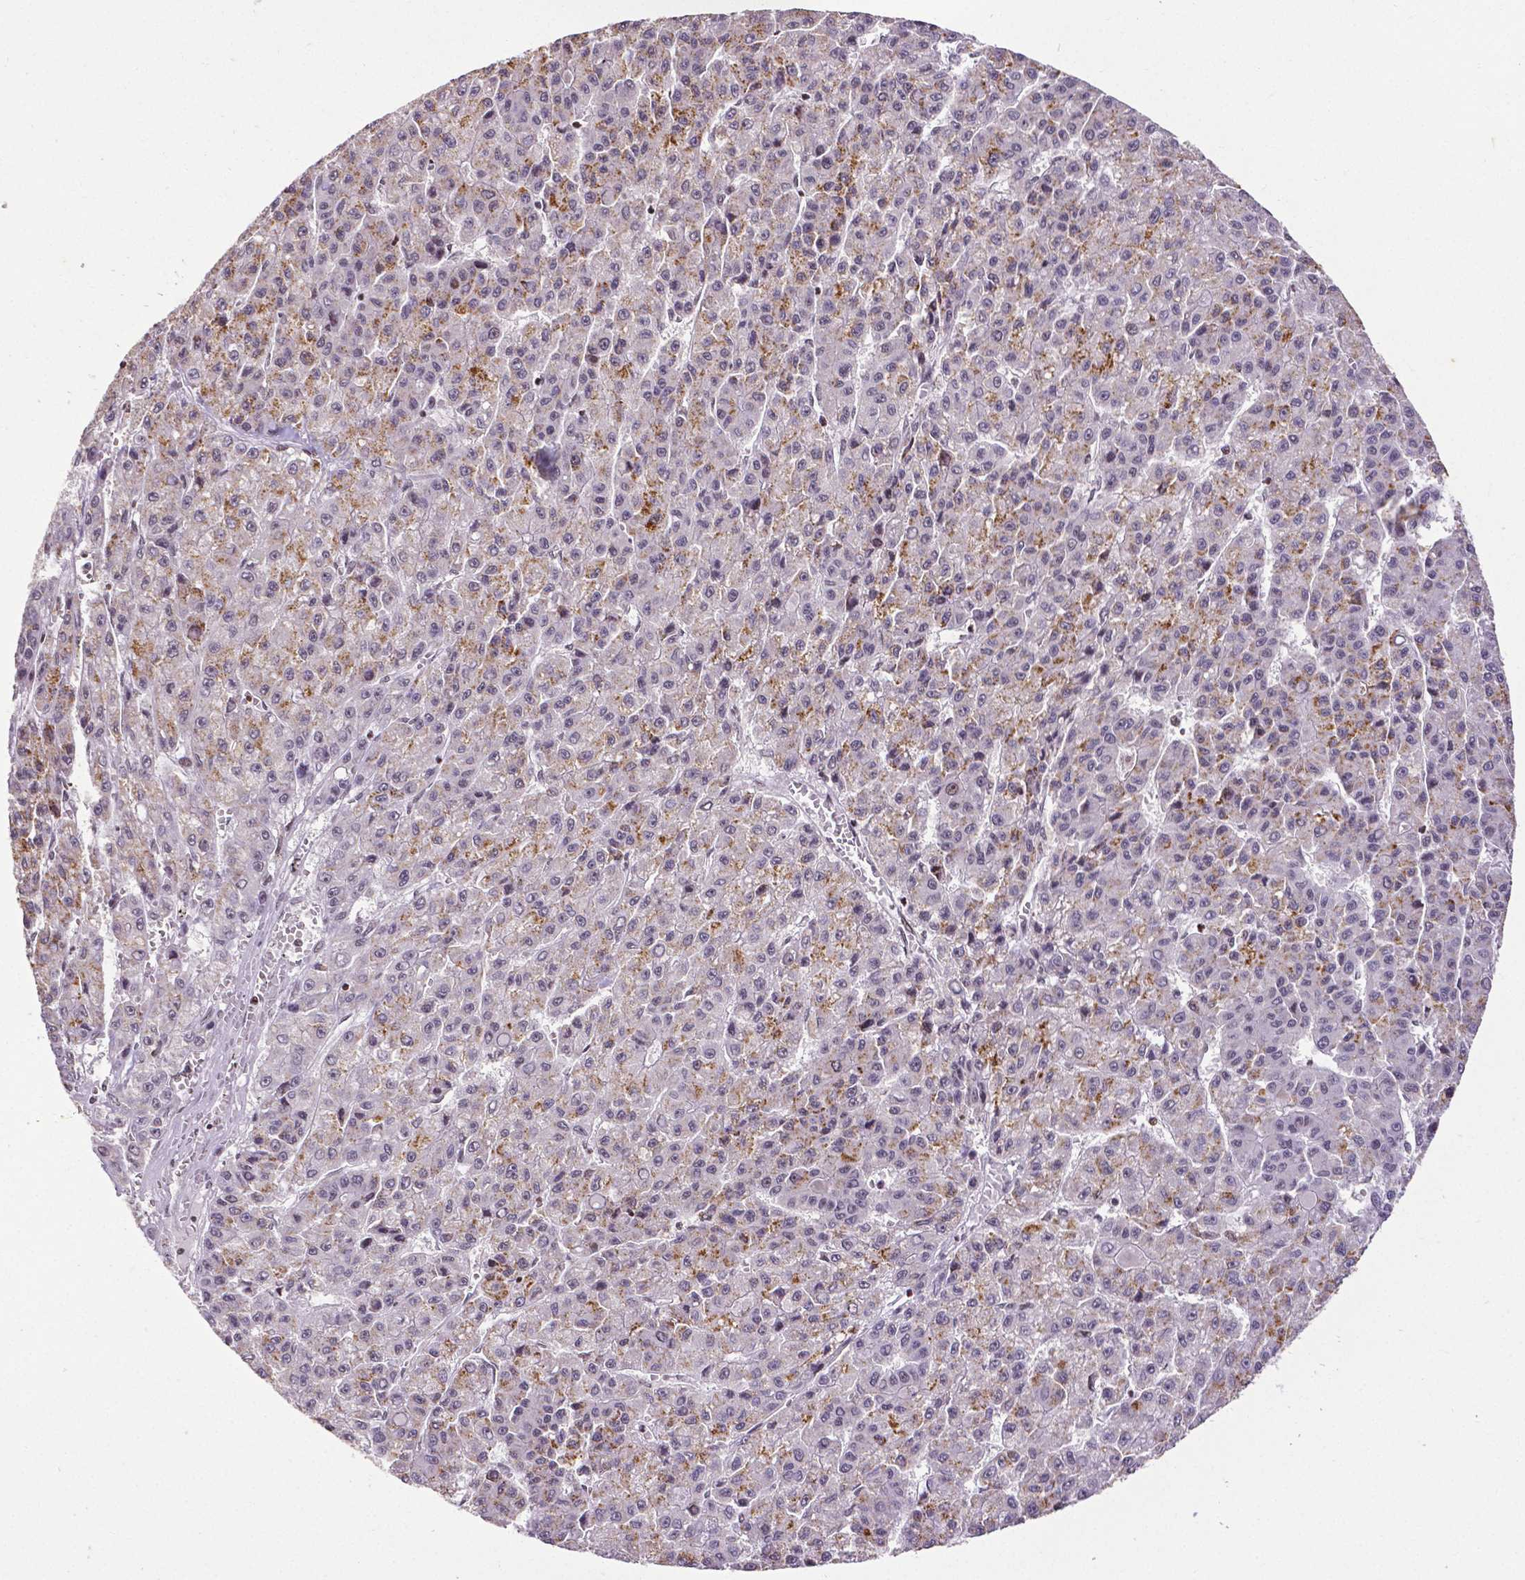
{"staining": {"intensity": "moderate", "quantity": "25%-75%", "location": "cytoplasmic/membranous"}, "tissue": "liver cancer", "cell_type": "Tumor cells", "image_type": "cancer", "snomed": [{"axis": "morphology", "description": "Carcinoma, Hepatocellular, NOS"}, {"axis": "topography", "description": "Liver"}], "caption": "This is an image of IHC staining of liver cancer, which shows moderate positivity in the cytoplasmic/membranous of tumor cells.", "gene": "CTCF", "patient": {"sex": "male", "age": 70}}